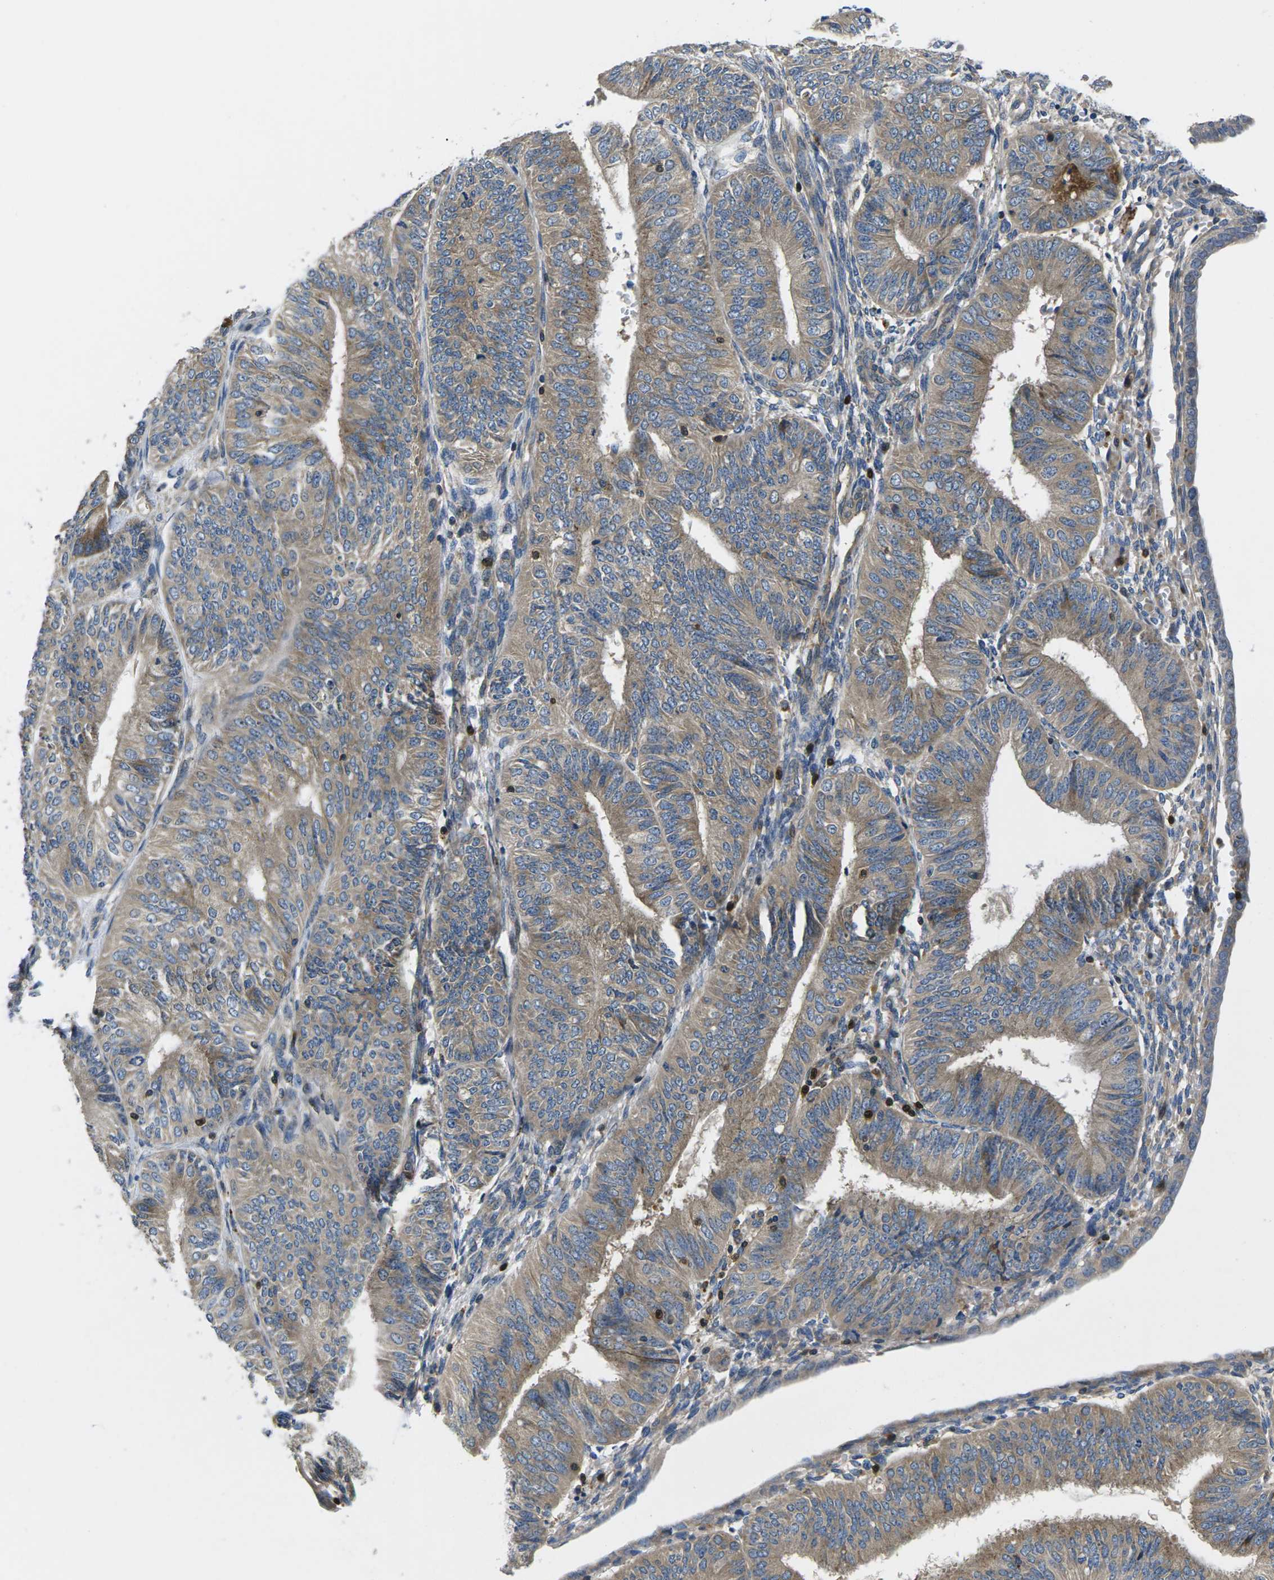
{"staining": {"intensity": "moderate", "quantity": ">75%", "location": "cytoplasmic/membranous"}, "tissue": "endometrial cancer", "cell_type": "Tumor cells", "image_type": "cancer", "snomed": [{"axis": "morphology", "description": "Adenocarcinoma, NOS"}, {"axis": "topography", "description": "Endometrium"}], "caption": "Endometrial cancer tissue shows moderate cytoplasmic/membranous expression in approximately >75% of tumor cells, visualized by immunohistochemistry.", "gene": "PLCE1", "patient": {"sex": "female", "age": 58}}